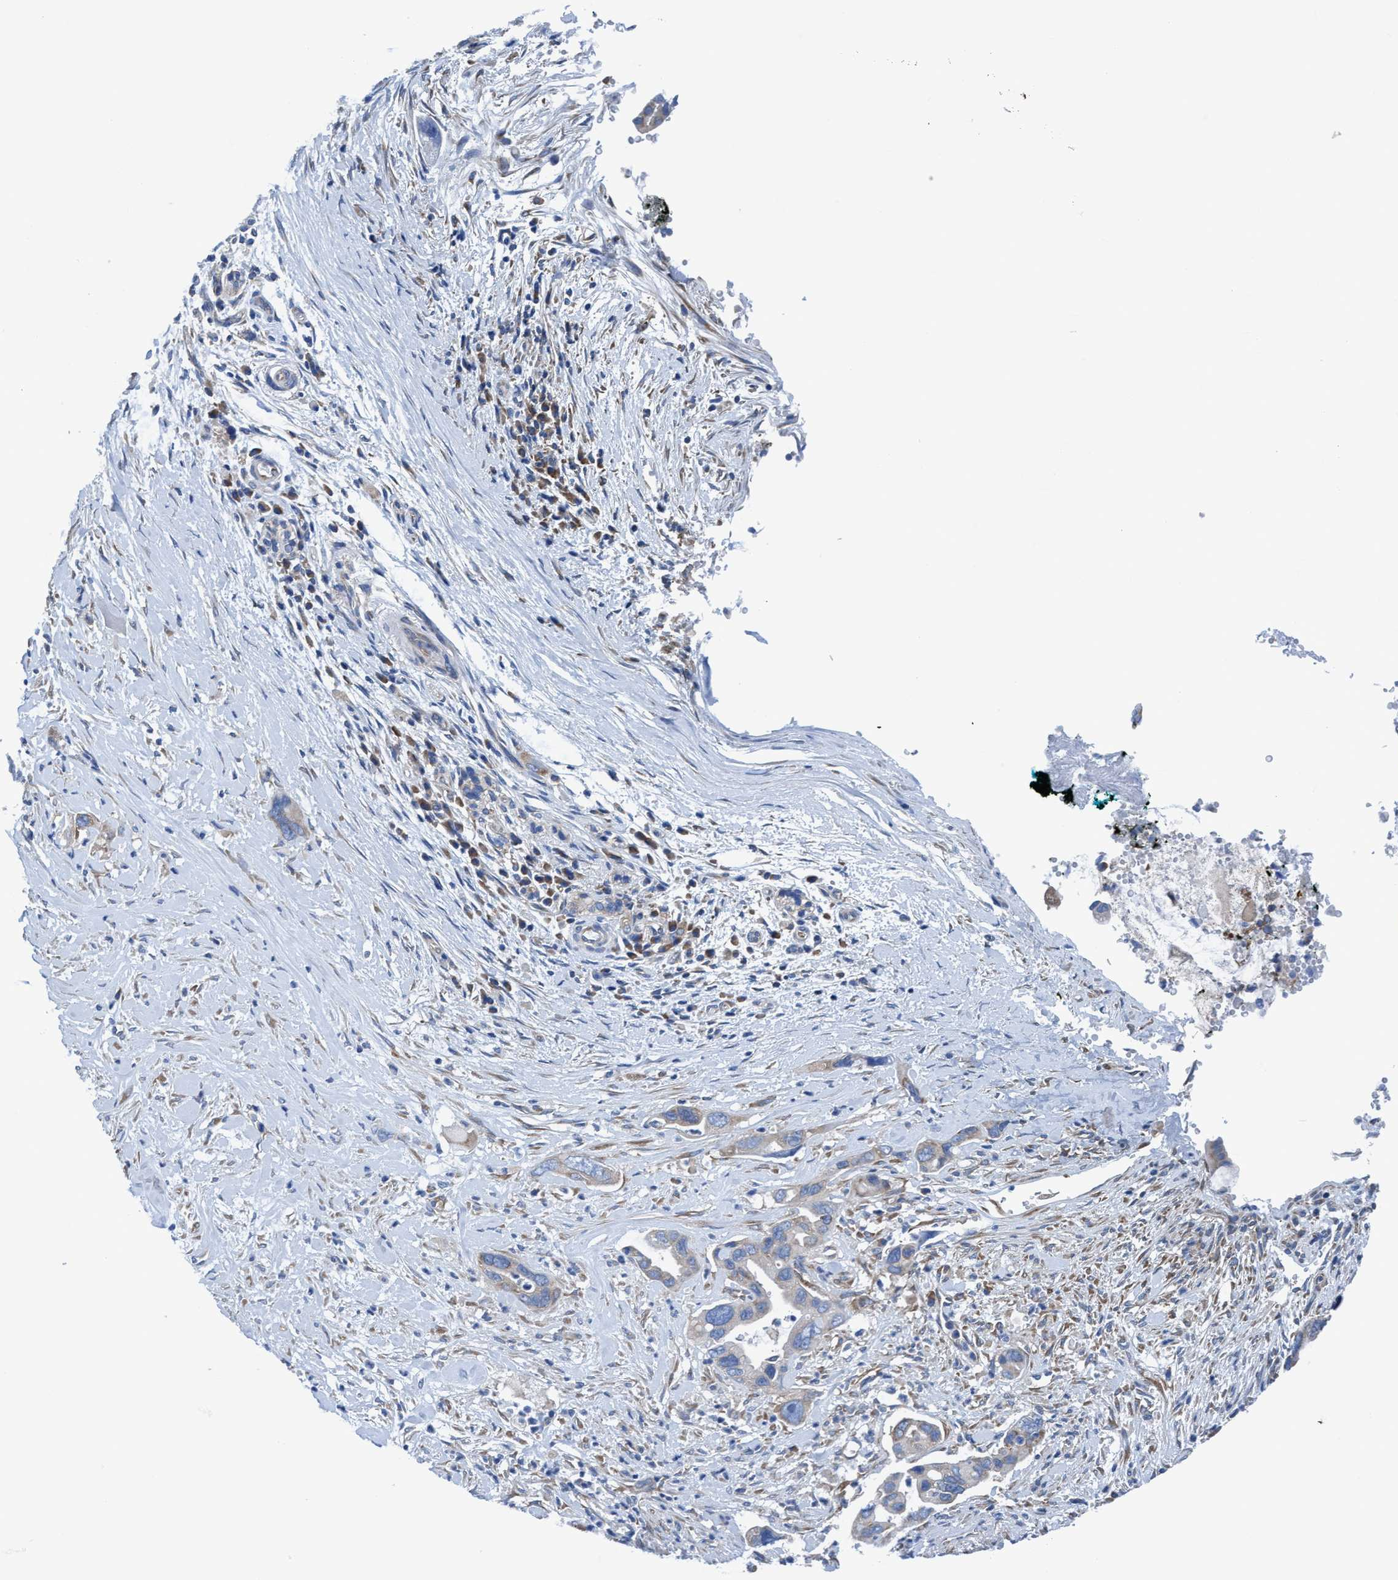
{"staining": {"intensity": "negative", "quantity": "none", "location": "none"}, "tissue": "pancreatic cancer", "cell_type": "Tumor cells", "image_type": "cancer", "snomed": [{"axis": "morphology", "description": "Adenocarcinoma, NOS"}, {"axis": "topography", "description": "Pancreas"}], "caption": "Adenocarcinoma (pancreatic) was stained to show a protein in brown. There is no significant positivity in tumor cells.", "gene": "NMT1", "patient": {"sex": "female", "age": 70}}